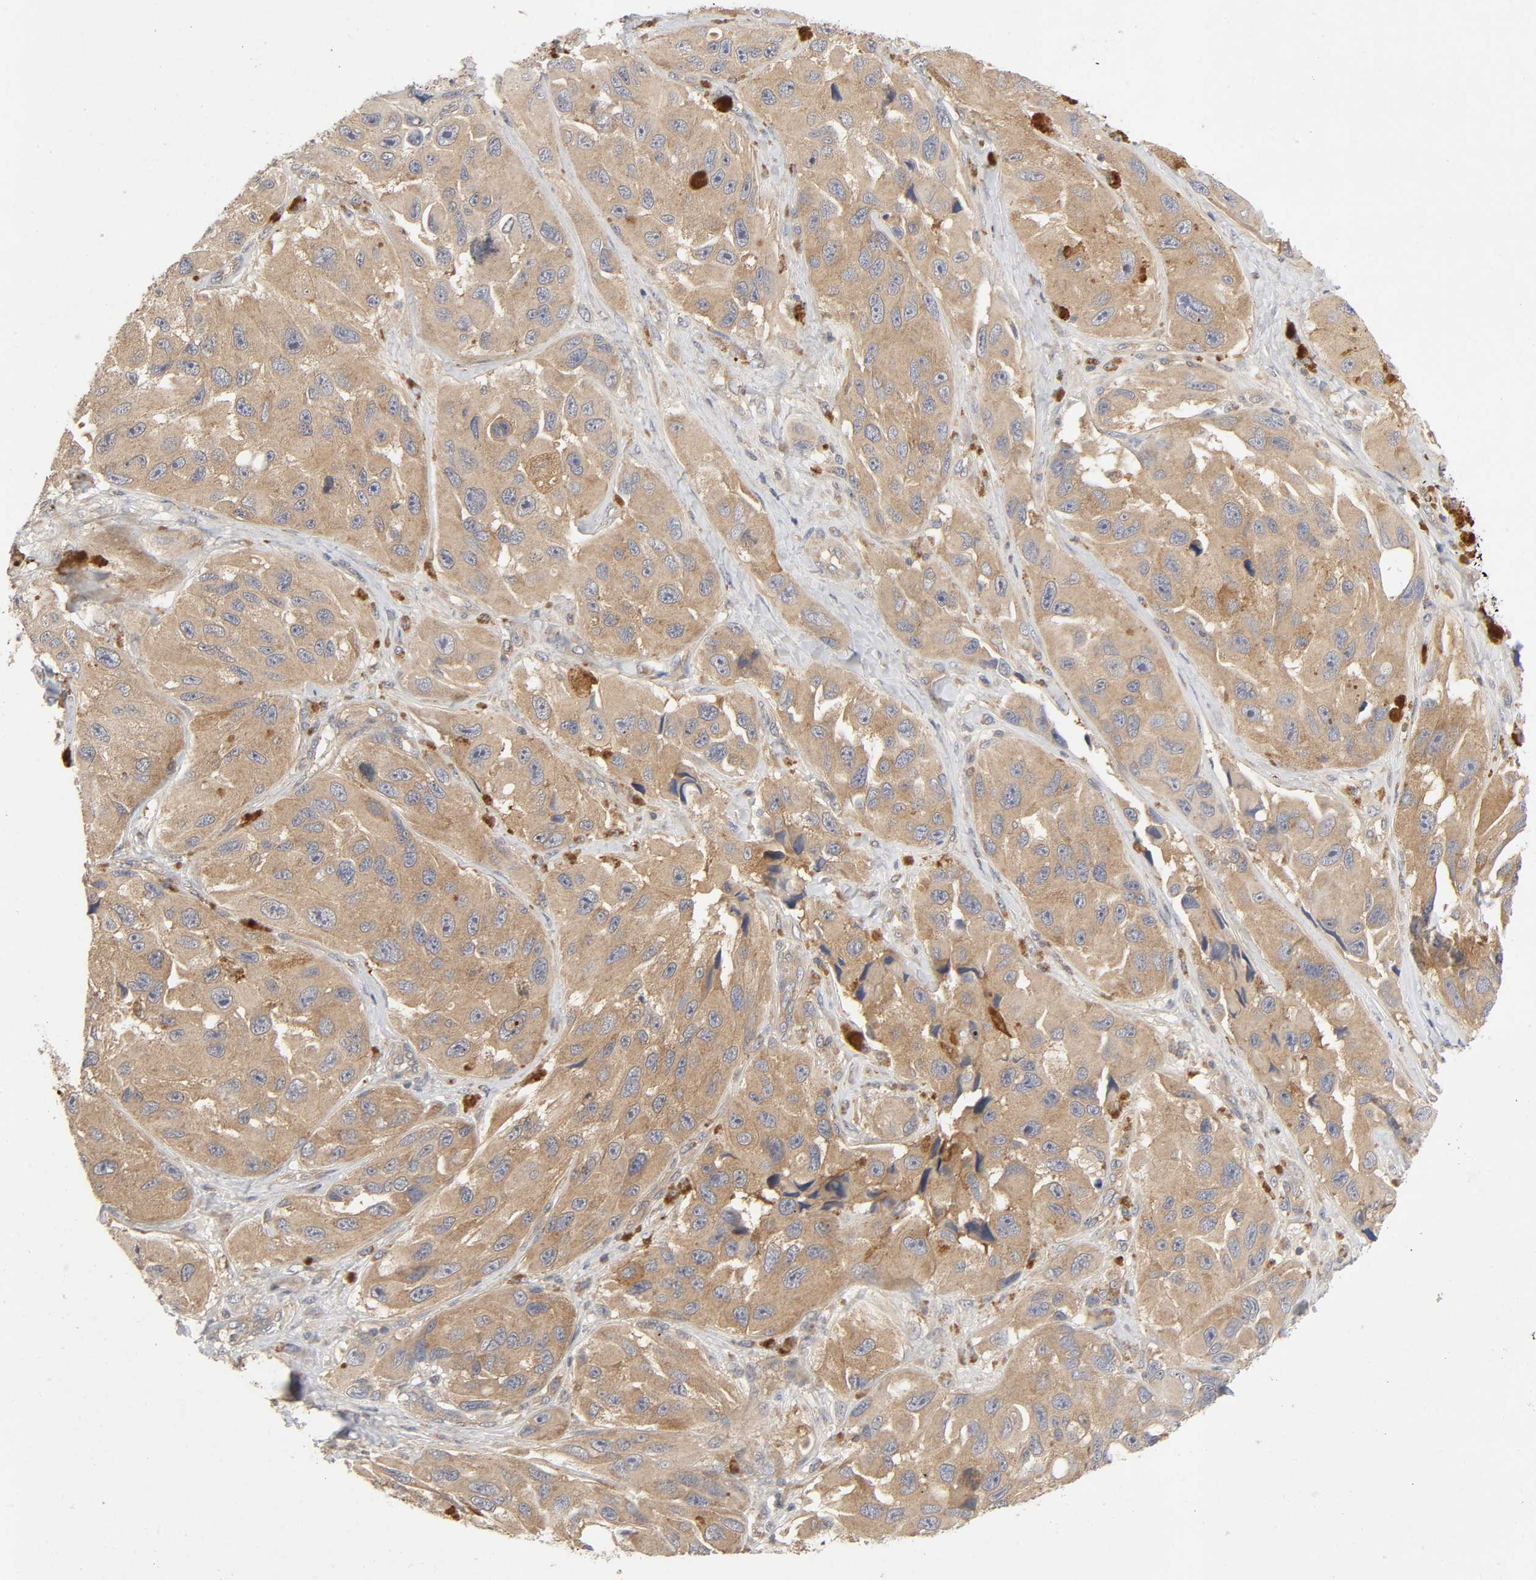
{"staining": {"intensity": "moderate", "quantity": ">75%", "location": "cytoplasmic/membranous"}, "tissue": "melanoma", "cell_type": "Tumor cells", "image_type": "cancer", "snomed": [{"axis": "morphology", "description": "Malignant melanoma, NOS"}, {"axis": "topography", "description": "Skin"}], "caption": "Protein analysis of malignant melanoma tissue displays moderate cytoplasmic/membranous staining in approximately >75% of tumor cells. Nuclei are stained in blue.", "gene": "CPB2", "patient": {"sex": "female", "age": 73}}